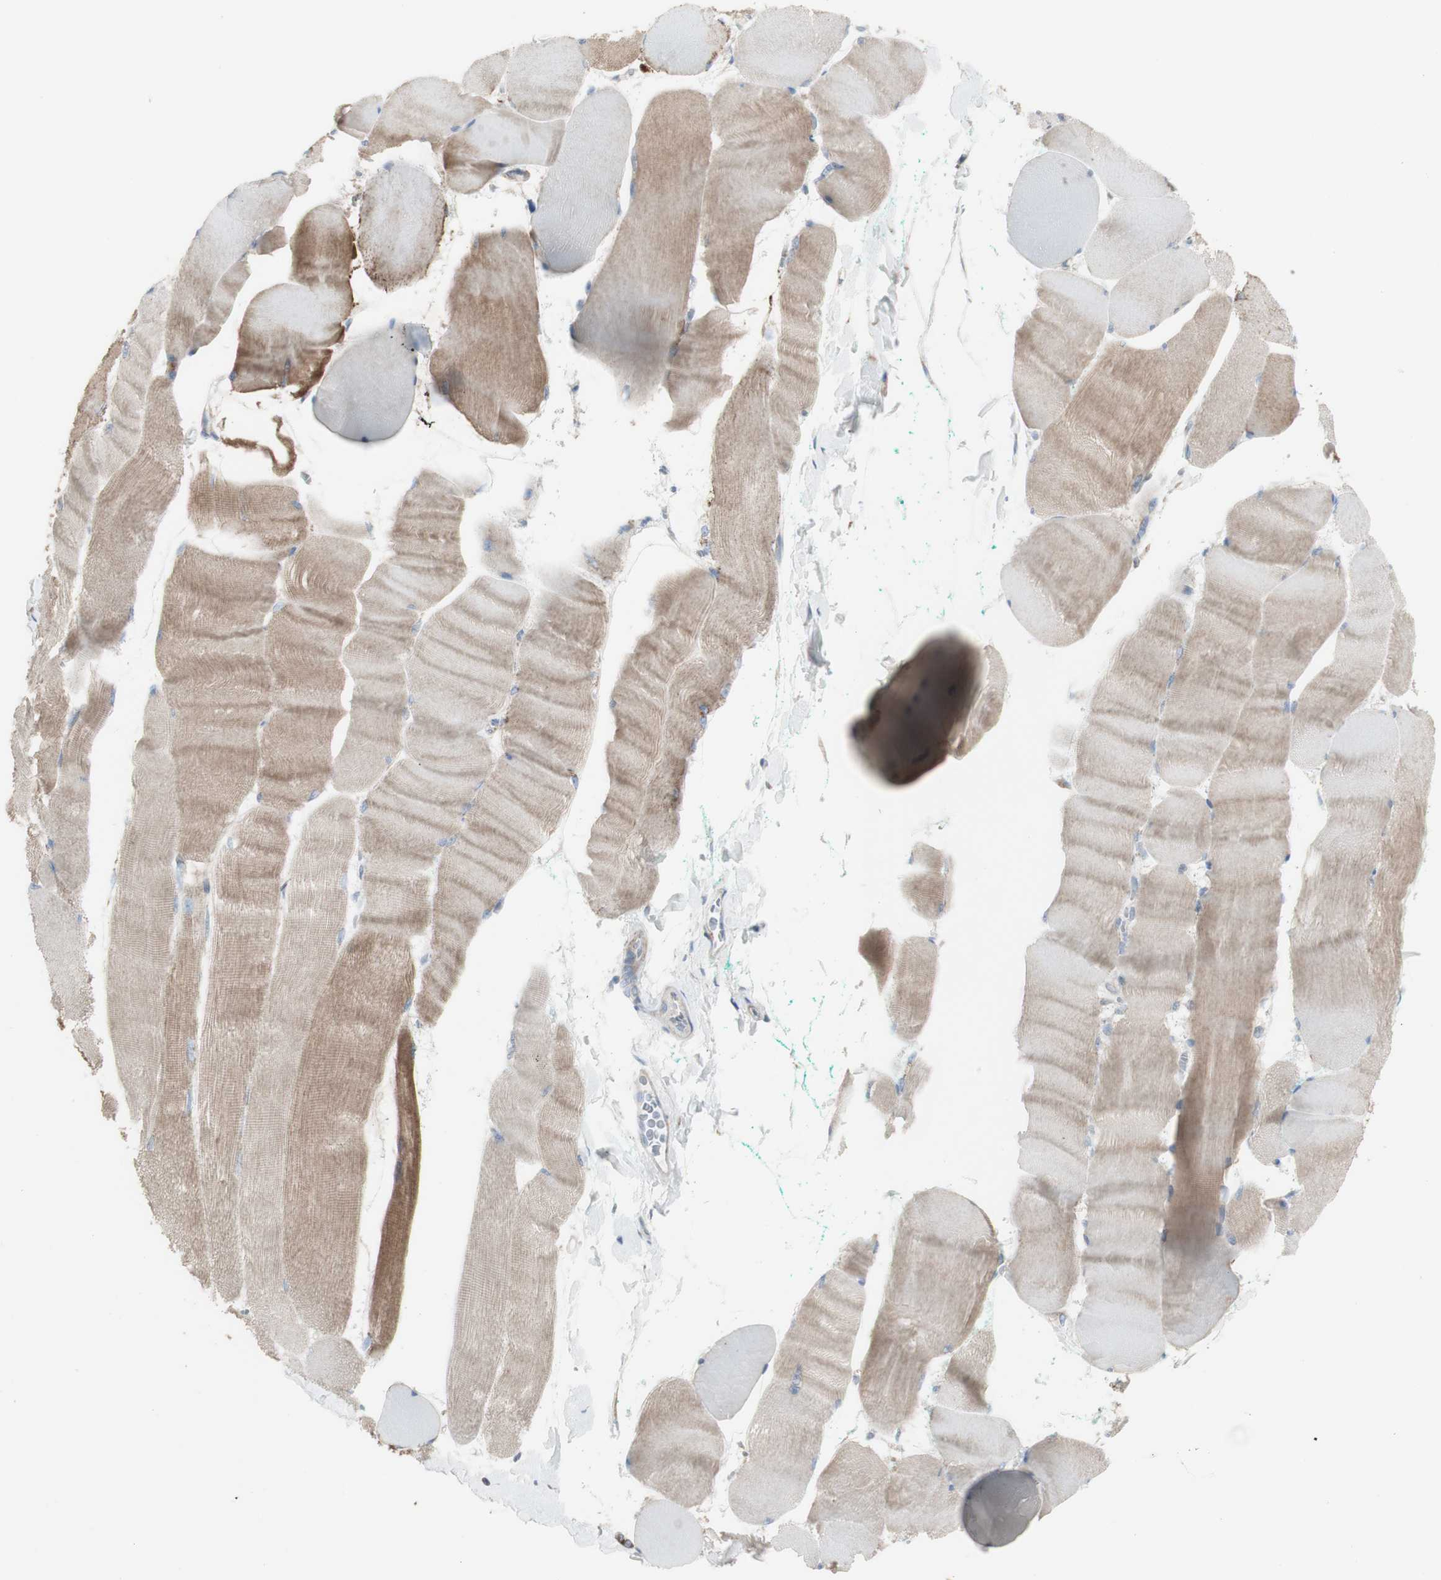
{"staining": {"intensity": "moderate", "quantity": "25%-75%", "location": "cytoplasmic/membranous"}, "tissue": "skeletal muscle", "cell_type": "Myocytes", "image_type": "normal", "snomed": [{"axis": "morphology", "description": "Normal tissue, NOS"}, {"axis": "morphology", "description": "Squamous cell carcinoma, NOS"}, {"axis": "topography", "description": "Skeletal muscle"}], "caption": "IHC histopathology image of normal skeletal muscle stained for a protein (brown), which shows medium levels of moderate cytoplasmic/membranous staining in about 25%-75% of myocytes.", "gene": "C3orf52", "patient": {"sex": "male", "age": 51}}